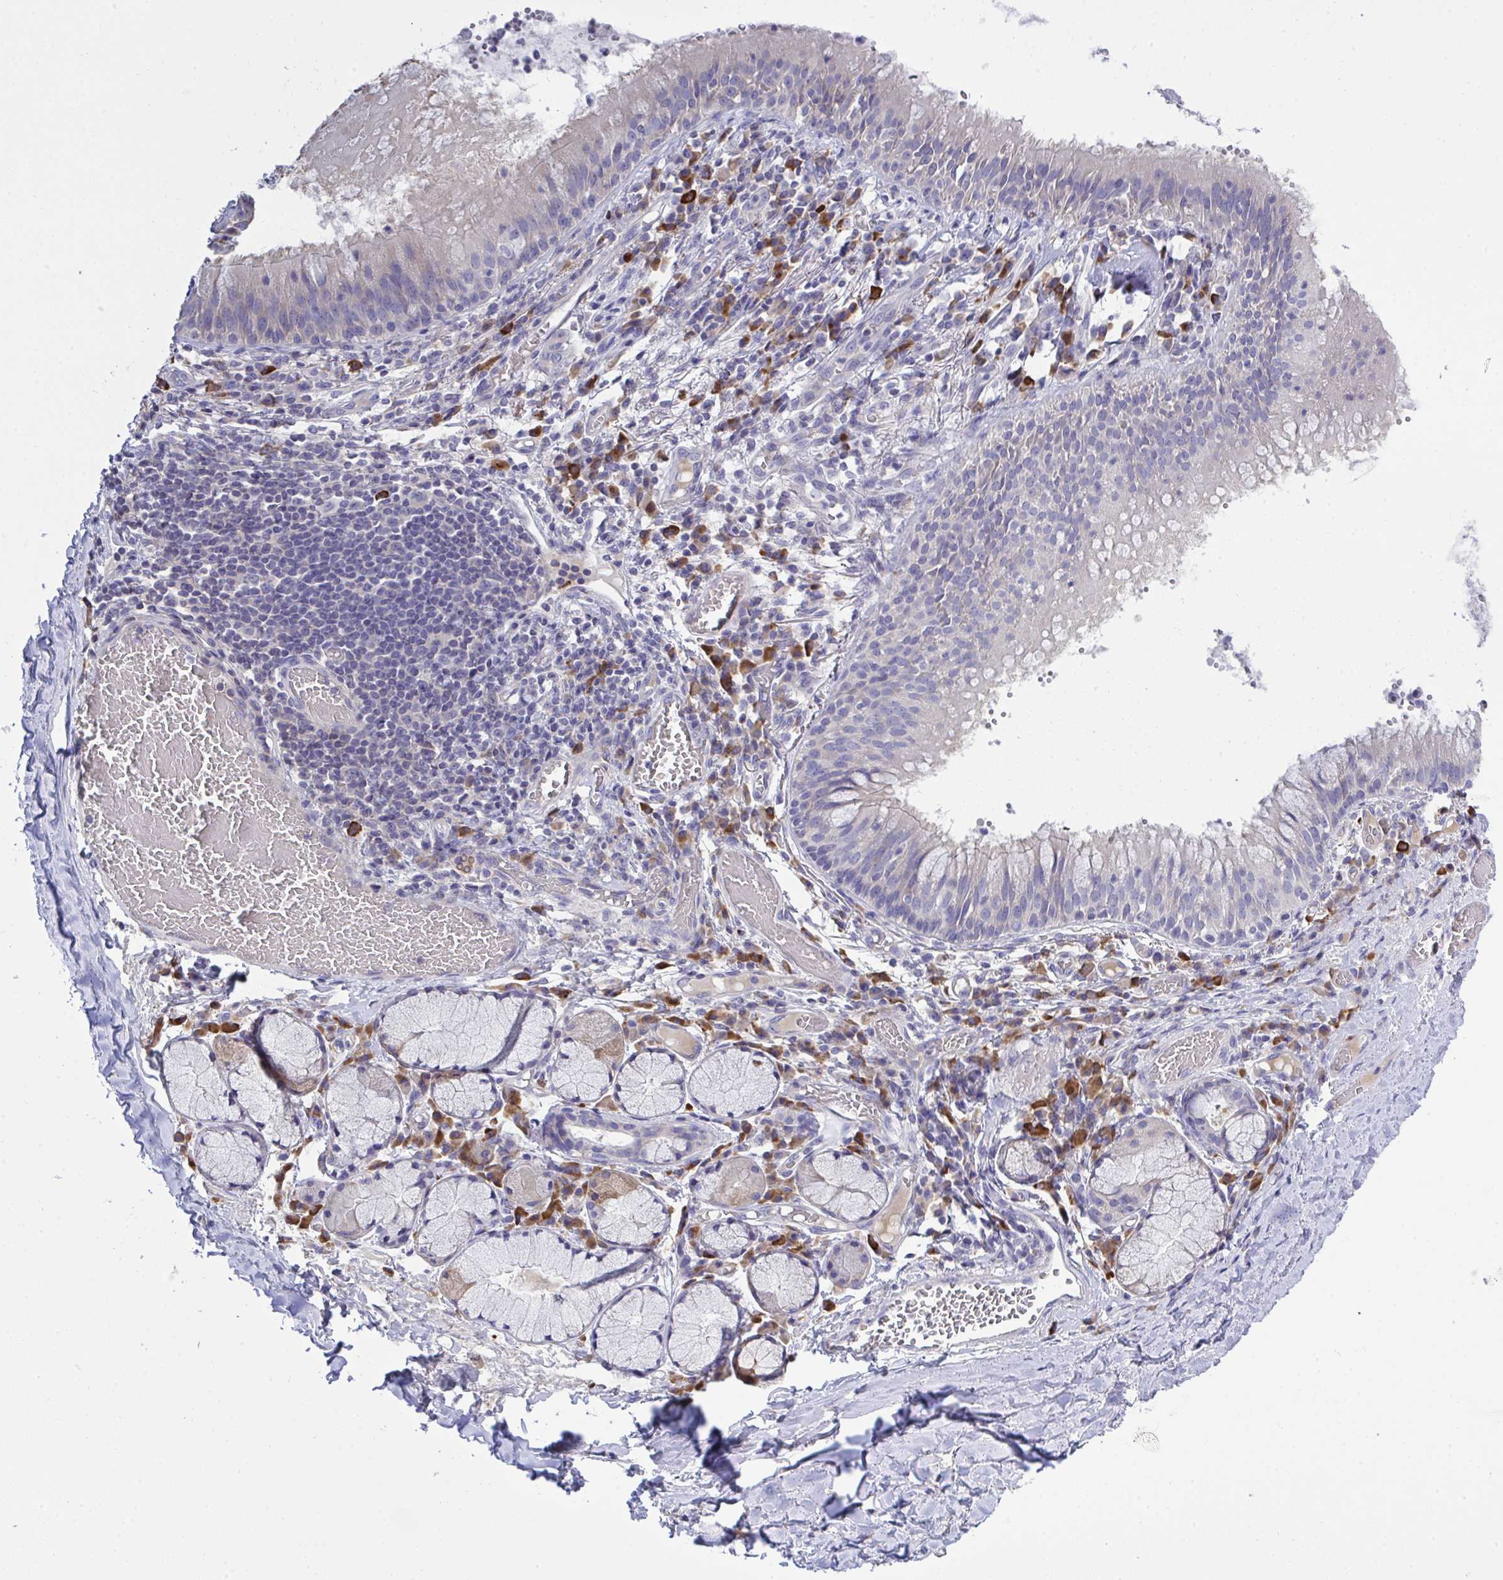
{"staining": {"intensity": "negative", "quantity": "none", "location": "none"}, "tissue": "adipose tissue", "cell_type": "Adipocytes", "image_type": "normal", "snomed": [{"axis": "morphology", "description": "Normal tissue, NOS"}, {"axis": "topography", "description": "Cartilage tissue"}, {"axis": "topography", "description": "Bronchus"}], "caption": "Histopathology image shows no significant protein expression in adipocytes of normal adipose tissue.", "gene": "LRRC58", "patient": {"sex": "male", "age": 56}}